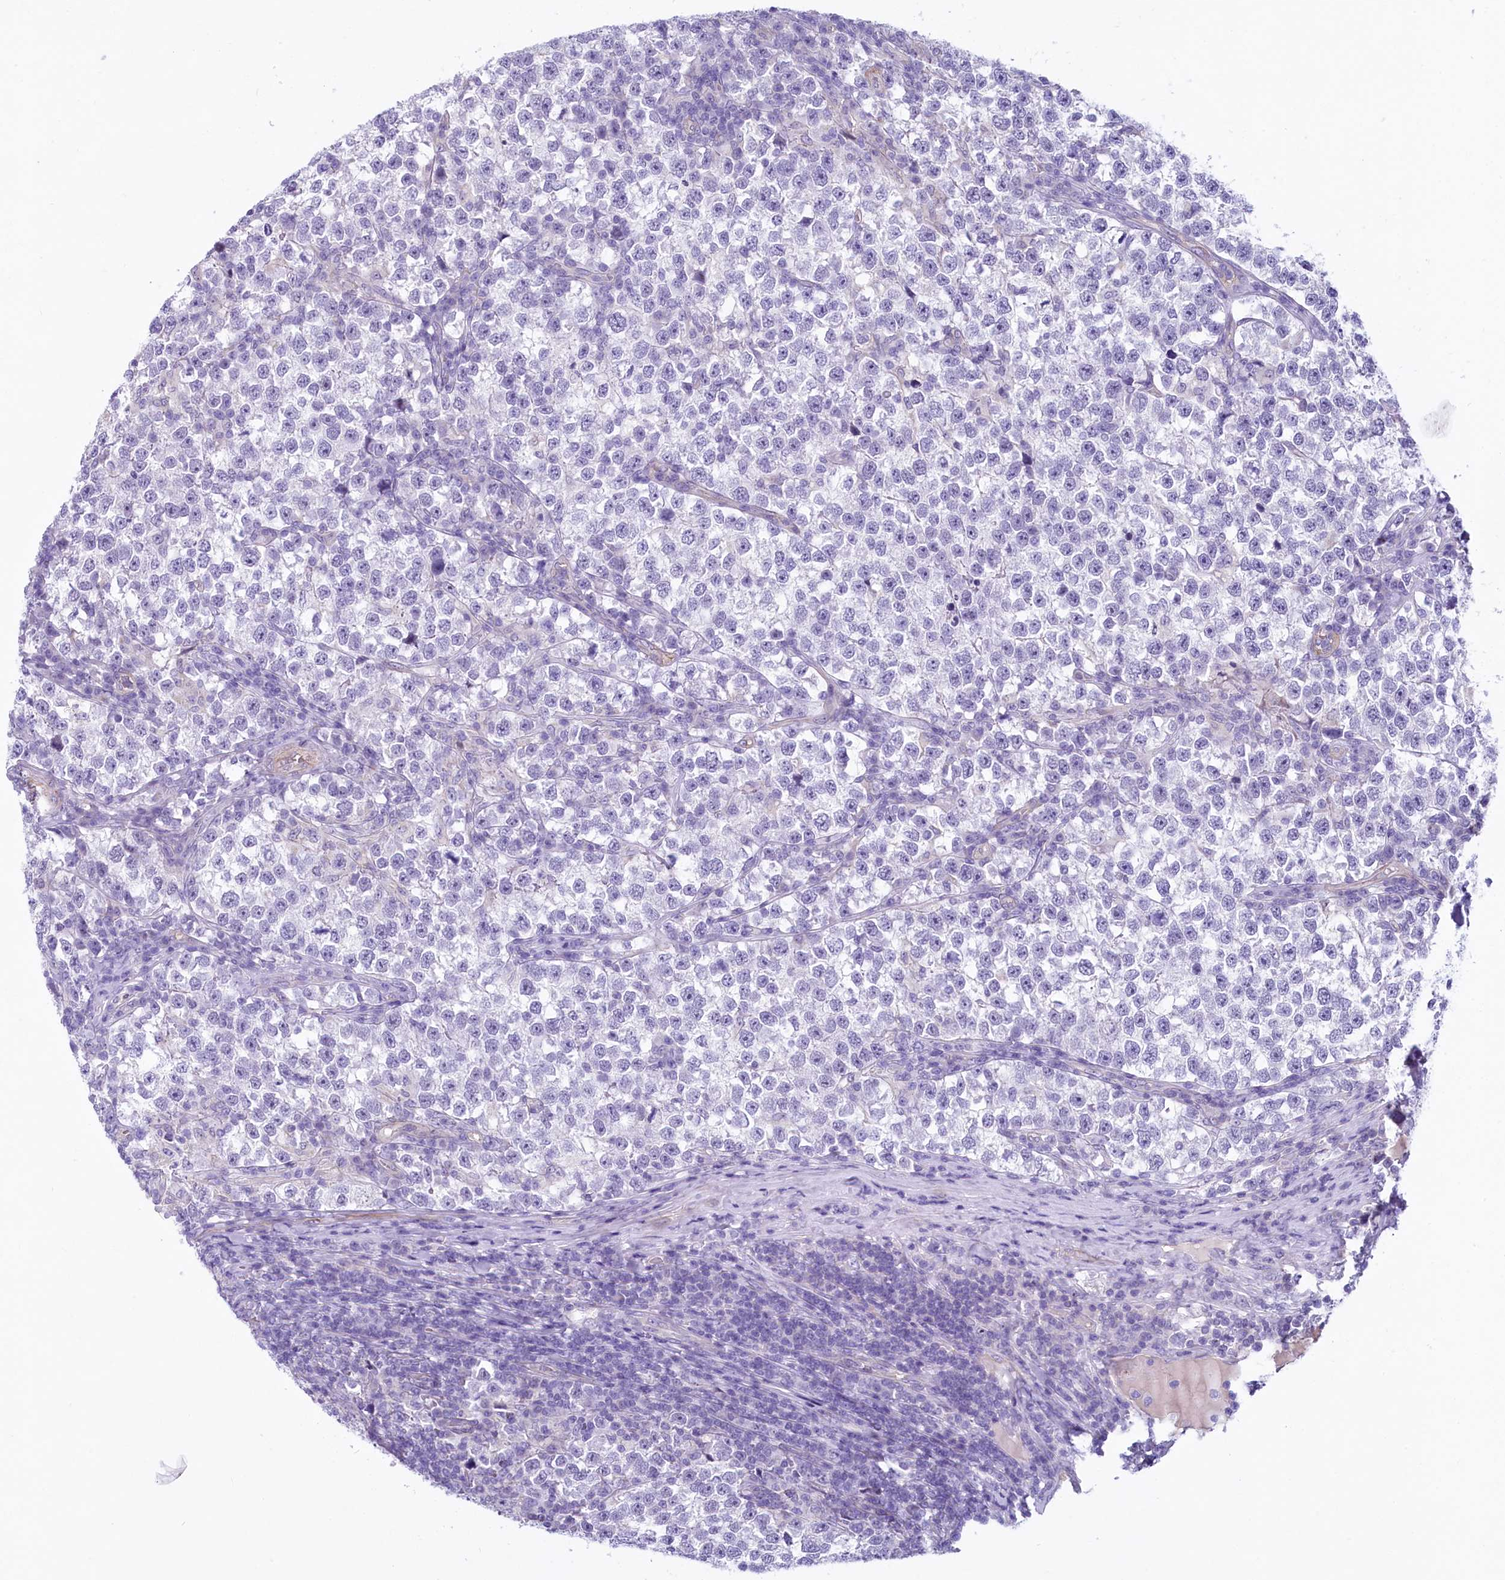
{"staining": {"intensity": "negative", "quantity": "none", "location": "none"}, "tissue": "testis cancer", "cell_type": "Tumor cells", "image_type": "cancer", "snomed": [{"axis": "morphology", "description": "Normal tissue, NOS"}, {"axis": "morphology", "description": "Seminoma, NOS"}, {"axis": "topography", "description": "Testis"}], "caption": "Immunohistochemical staining of human testis seminoma displays no significant positivity in tumor cells.", "gene": "PROCR", "patient": {"sex": "male", "age": 43}}